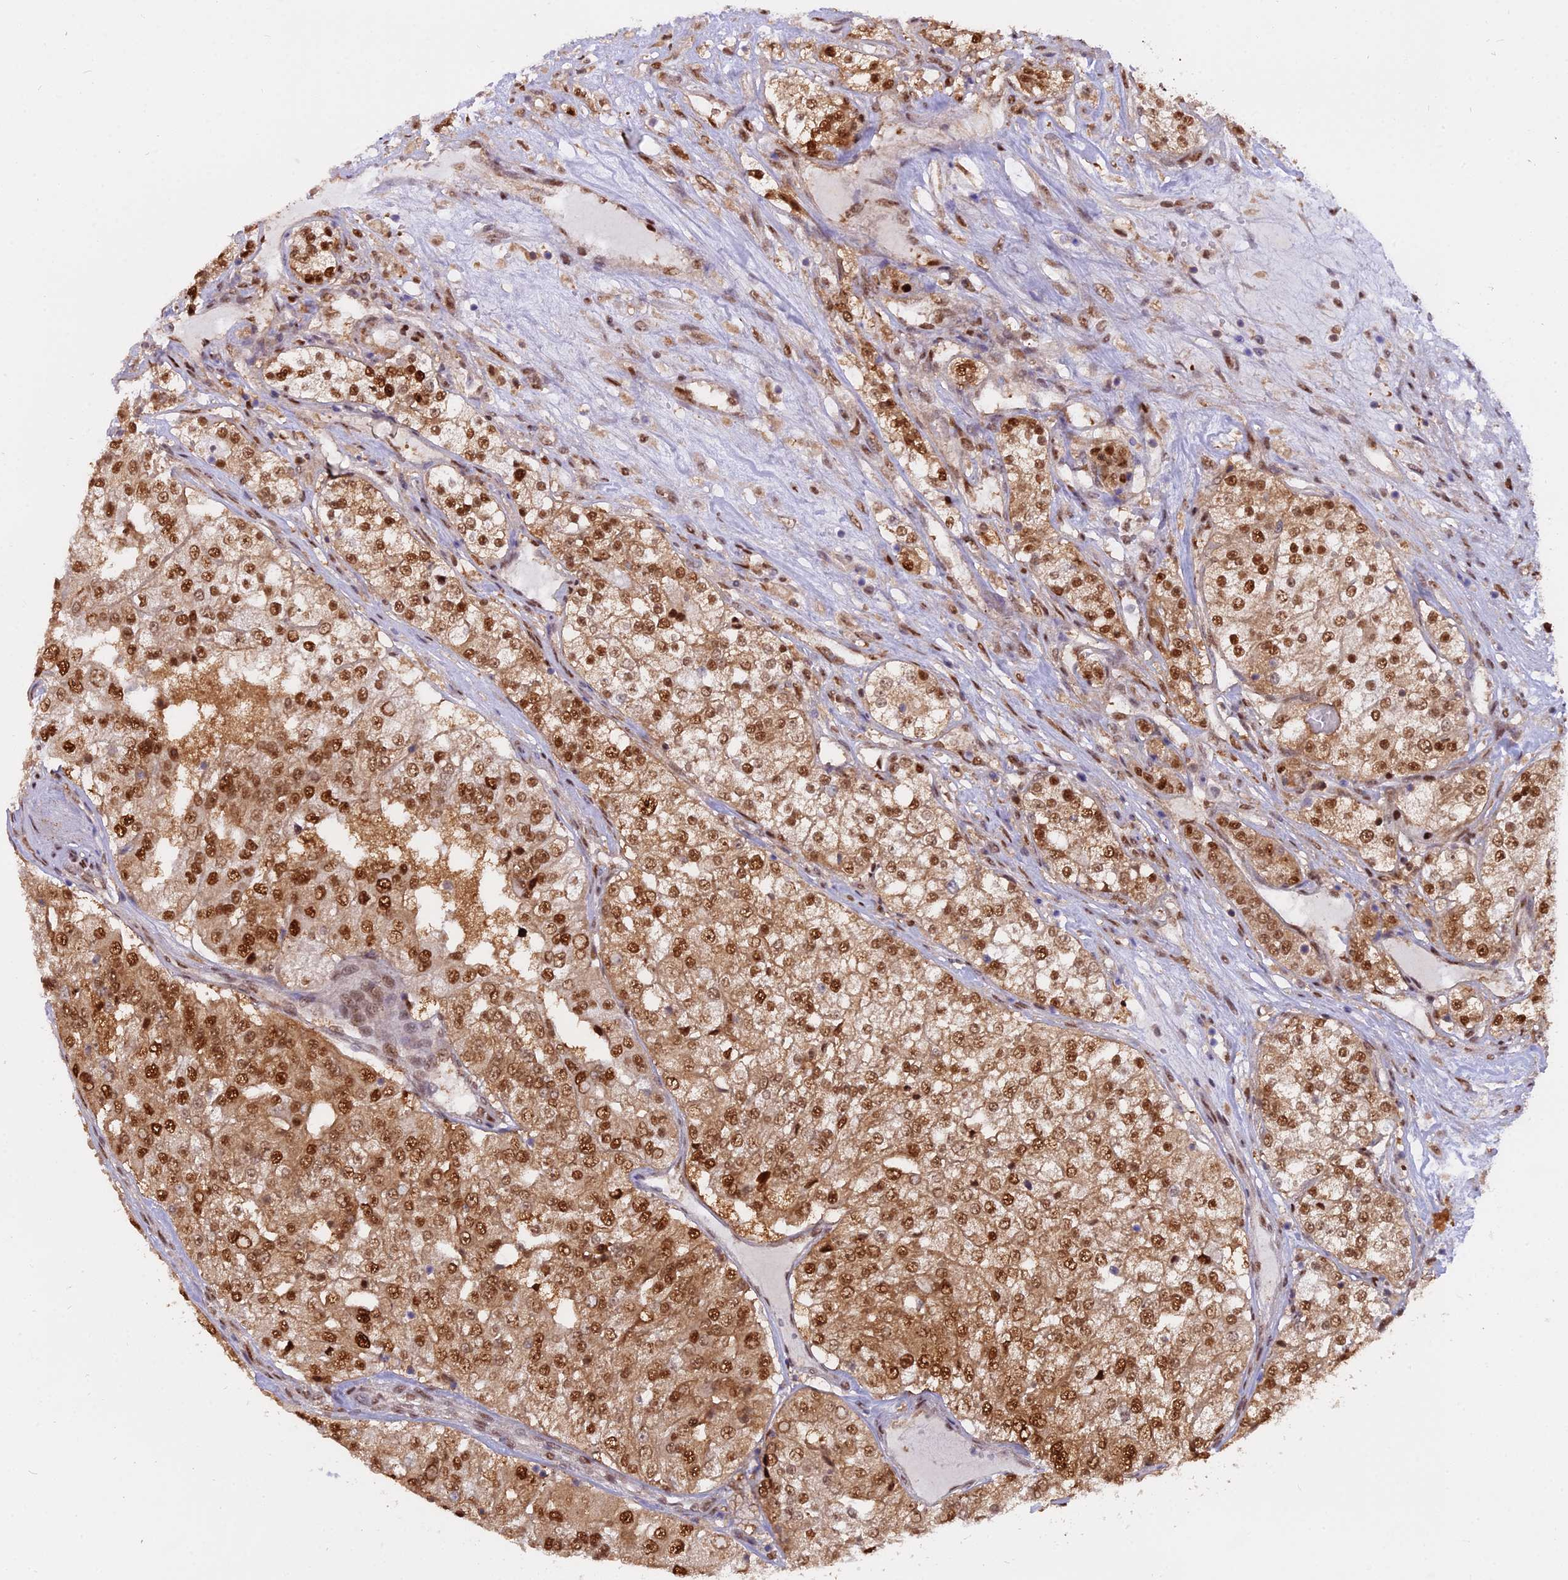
{"staining": {"intensity": "strong", "quantity": ">75%", "location": "cytoplasmic/membranous,nuclear"}, "tissue": "renal cancer", "cell_type": "Tumor cells", "image_type": "cancer", "snomed": [{"axis": "morphology", "description": "Adenocarcinoma, NOS"}, {"axis": "topography", "description": "Kidney"}], "caption": "An immunohistochemistry (IHC) photomicrograph of tumor tissue is shown. Protein staining in brown shows strong cytoplasmic/membranous and nuclear positivity in renal adenocarcinoma within tumor cells.", "gene": "NPEPL1", "patient": {"sex": "female", "age": 63}}